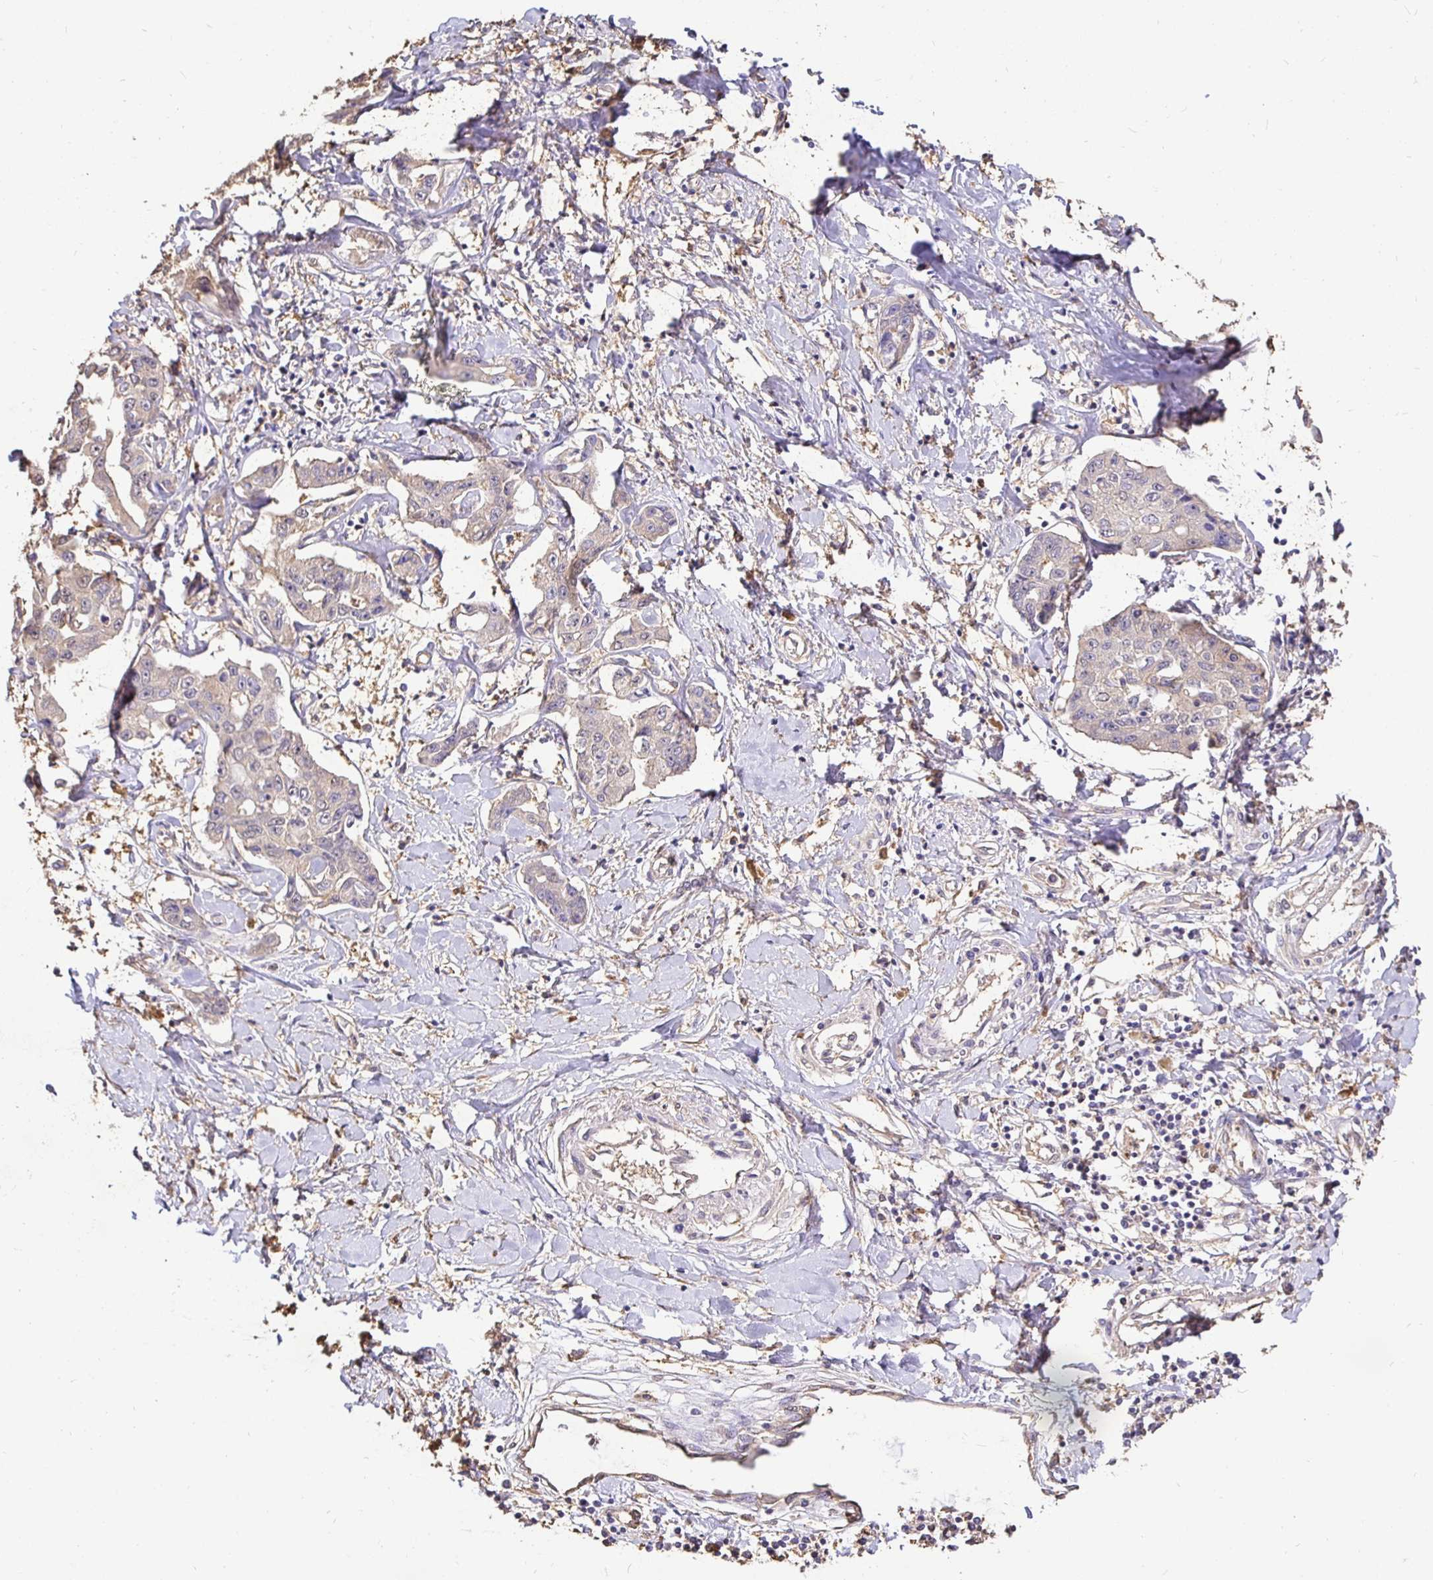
{"staining": {"intensity": "weak", "quantity": "25%-75%", "location": "cytoplasmic/membranous"}, "tissue": "liver cancer", "cell_type": "Tumor cells", "image_type": "cancer", "snomed": [{"axis": "morphology", "description": "Cholangiocarcinoma"}, {"axis": "topography", "description": "Liver"}], "caption": "Tumor cells display weak cytoplasmic/membranous positivity in about 25%-75% of cells in liver cancer (cholangiocarcinoma).", "gene": "MAPK8IP3", "patient": {"sex": "male", "age": 59}}